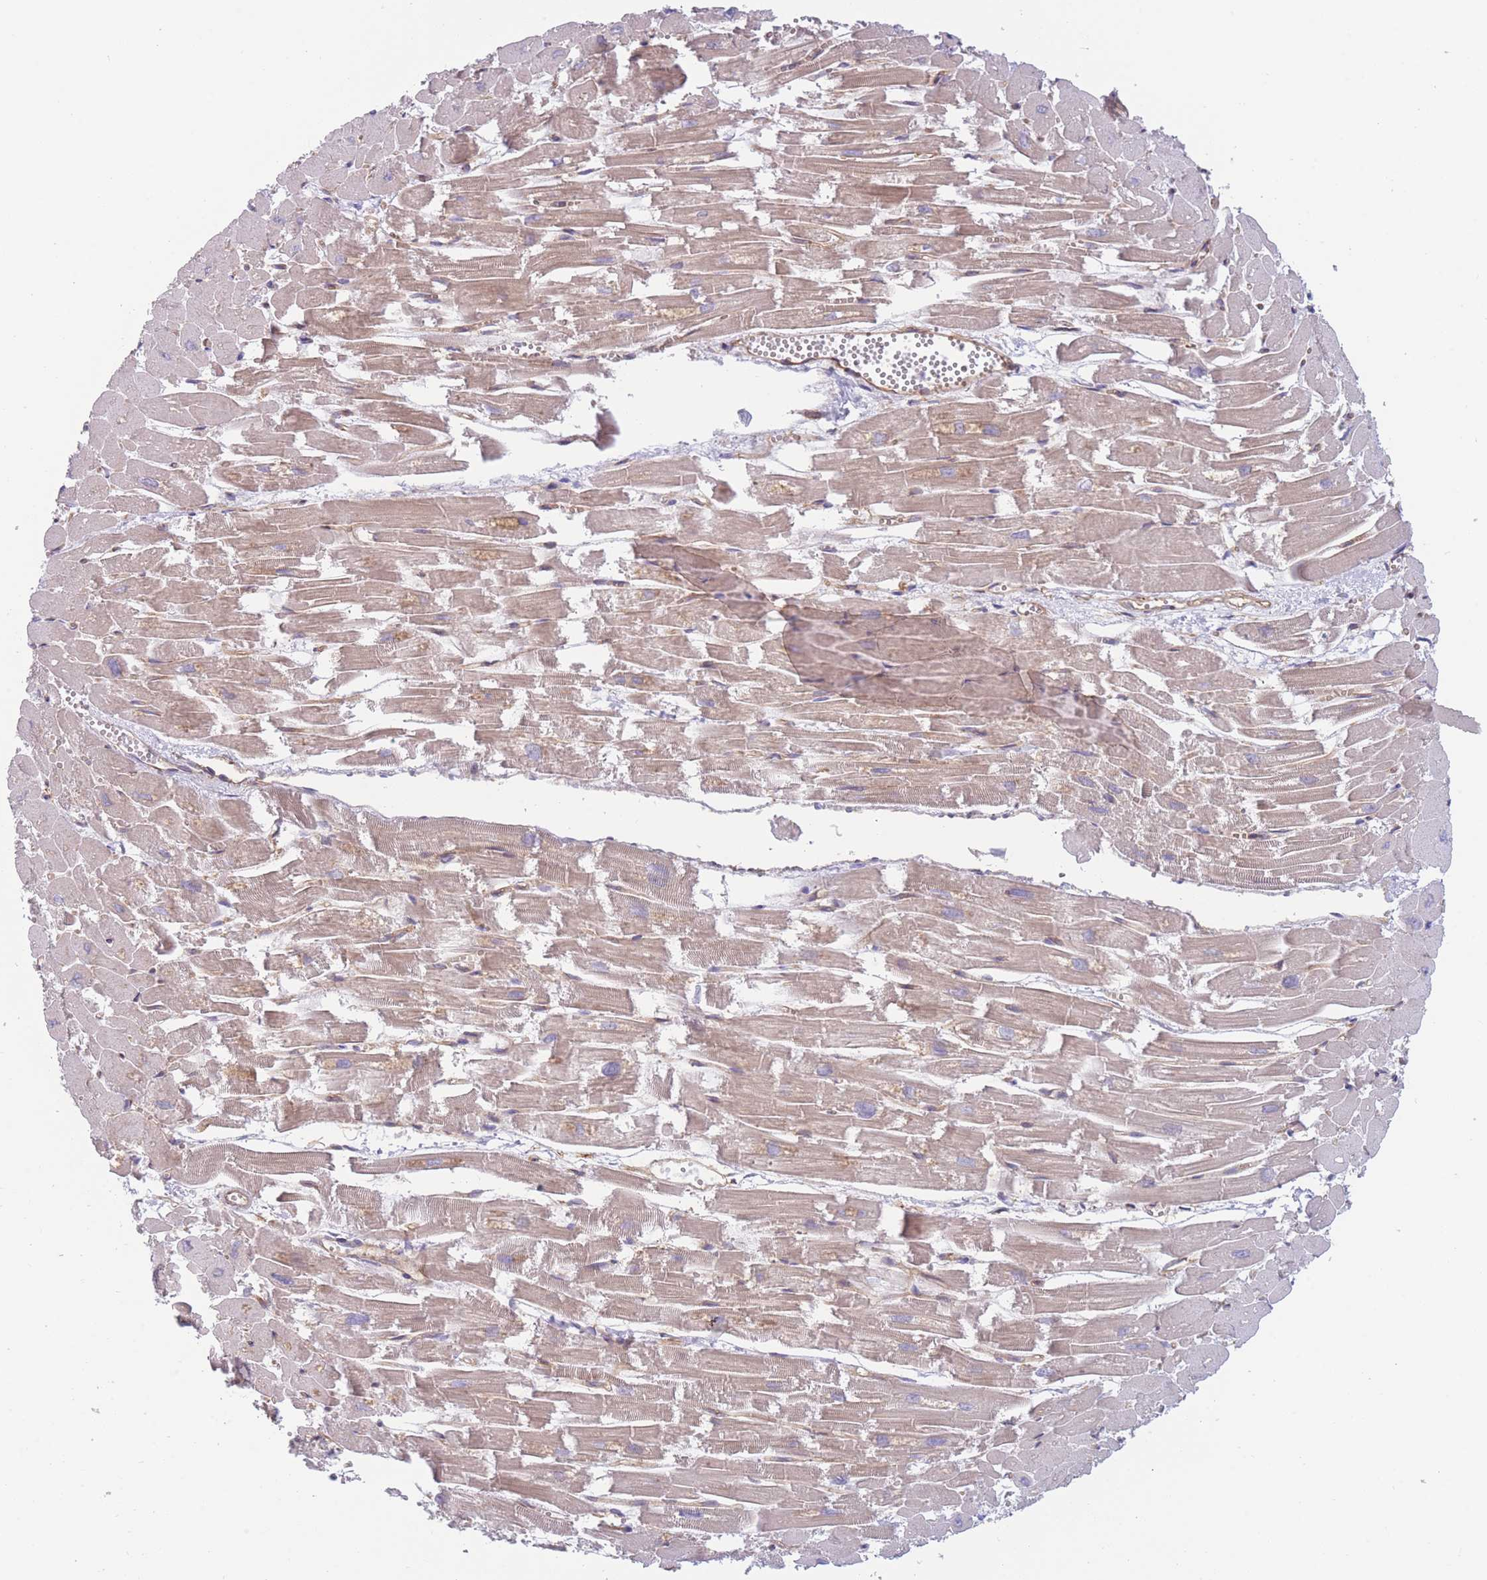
{"staining": {"intensity": "weak", "quantity": ">75%", "location": "cytoplasmic/membranous"}, "tissue": "heart muscle", "cell_type": "Cardiomyocytes", "image_type": "normal", "snomed": [{"axis": "morphology", "description": "Normal tissue, NOS"}, {"axis": "topography", "description": "Heart"}], "caption": "Cardiomyocytes show low levels of weak cytoplasmic/membranous staining in approximately >75% of cells in normal human heart muscle. The staining is performed using DAB (3,3'-diaminobenzidine) brown chromogen to label protein expression. The nuclei are counter-stained blue using hematoxylin.", "gene": "WDR93", "patient": {"sex": "male", "age": 54}}